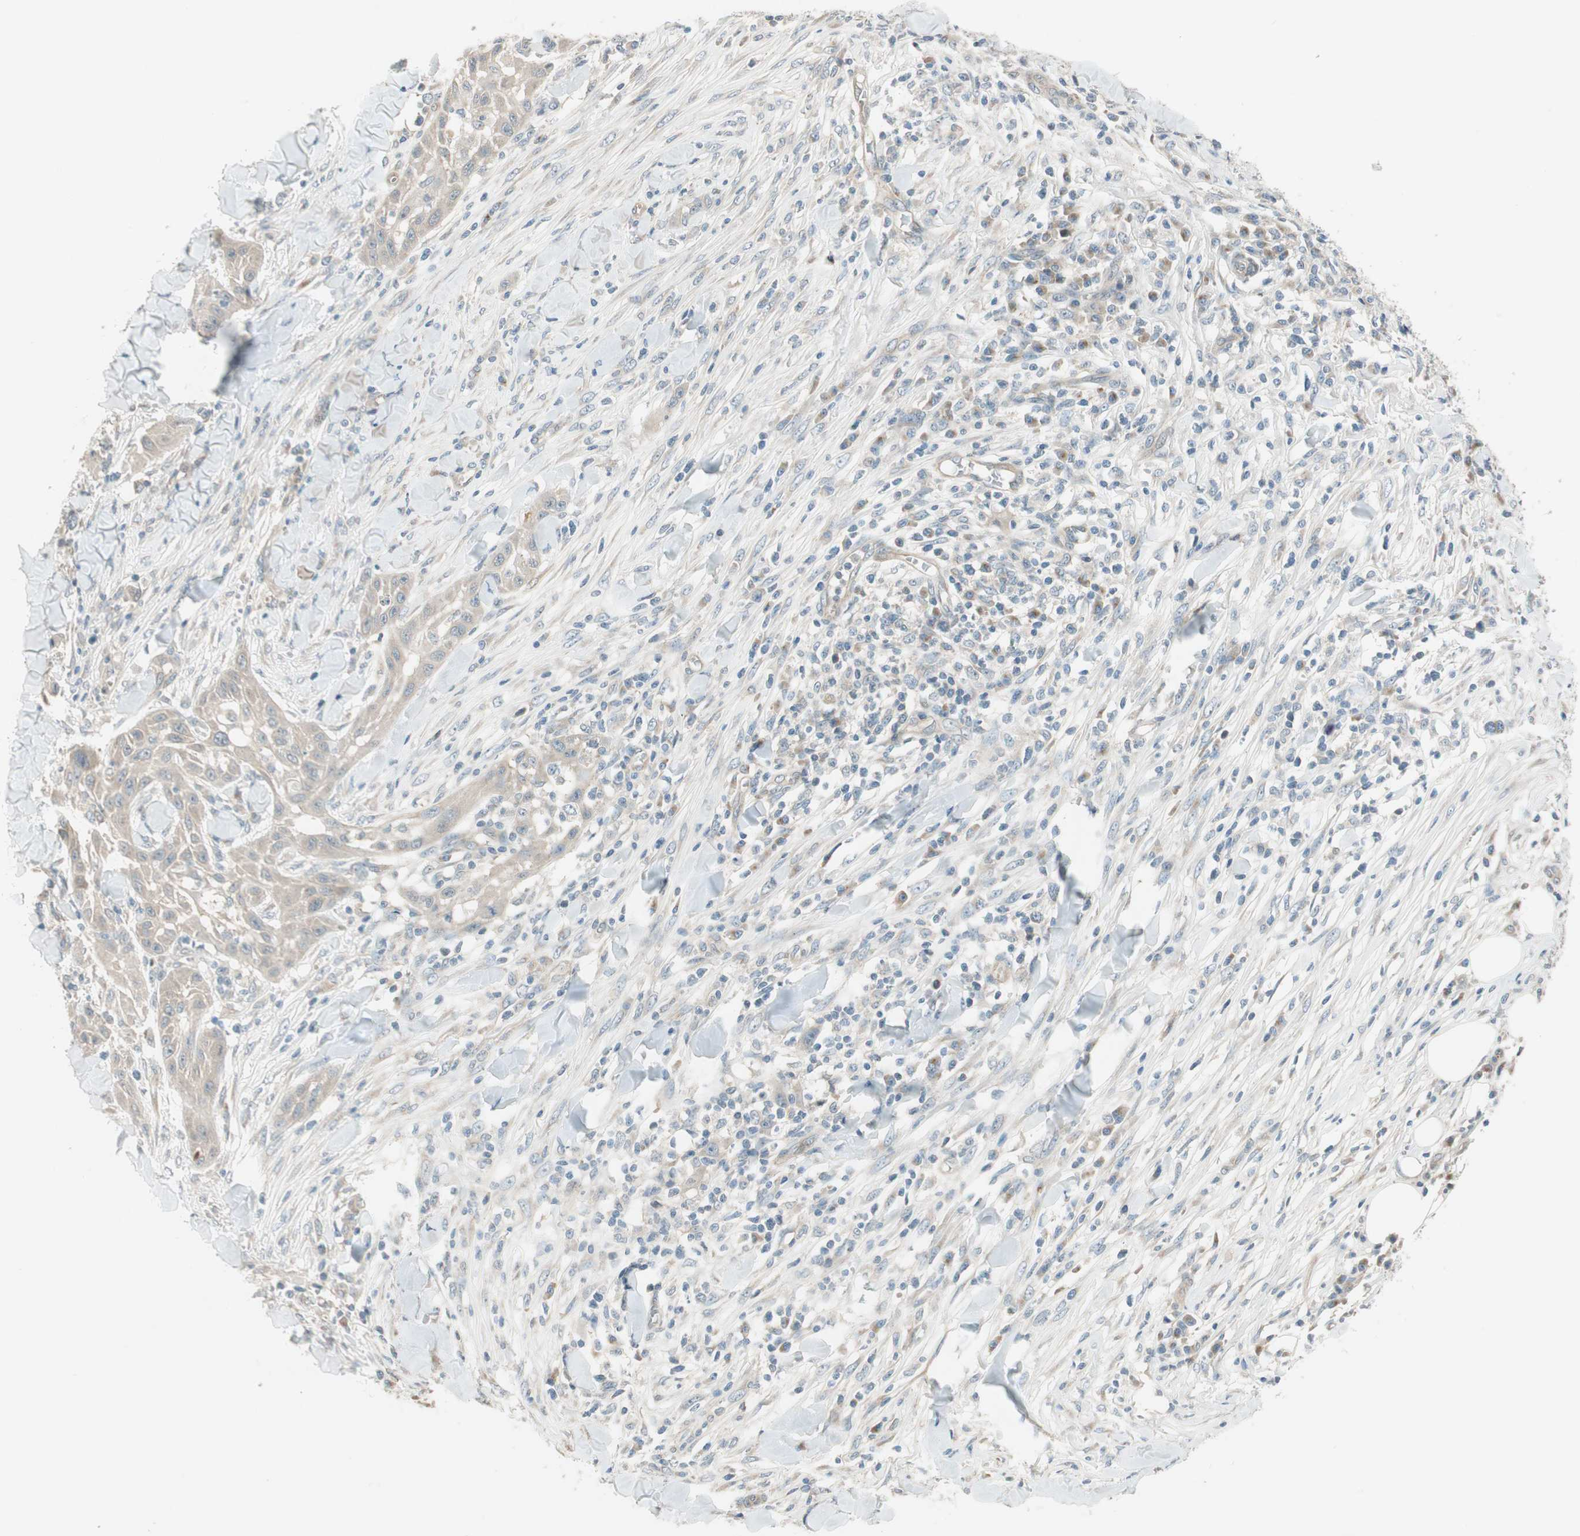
{"staining": {"intensity": "weak", "quantity": "25%-75%", "location": "cytoplasmic/membranous"}, "tissue": "skin cancer", "cell_type": "Tumor cells", "image_type": "cancer", "snomed": [{"axis": "morphology", "description": "Squamous cell carcinoma, NOS"}, {"axis": "topography", "description": "Skin"}], "caption": "Skin squamous cell carcinoma was stained to show a protein in brown. There is low levels of weak cytoplasmic/membranous staining in approximately 25%-75% of tumor cells.", "gene": "CGRRF1", "patient": {"sex": "male", "age": 24}}